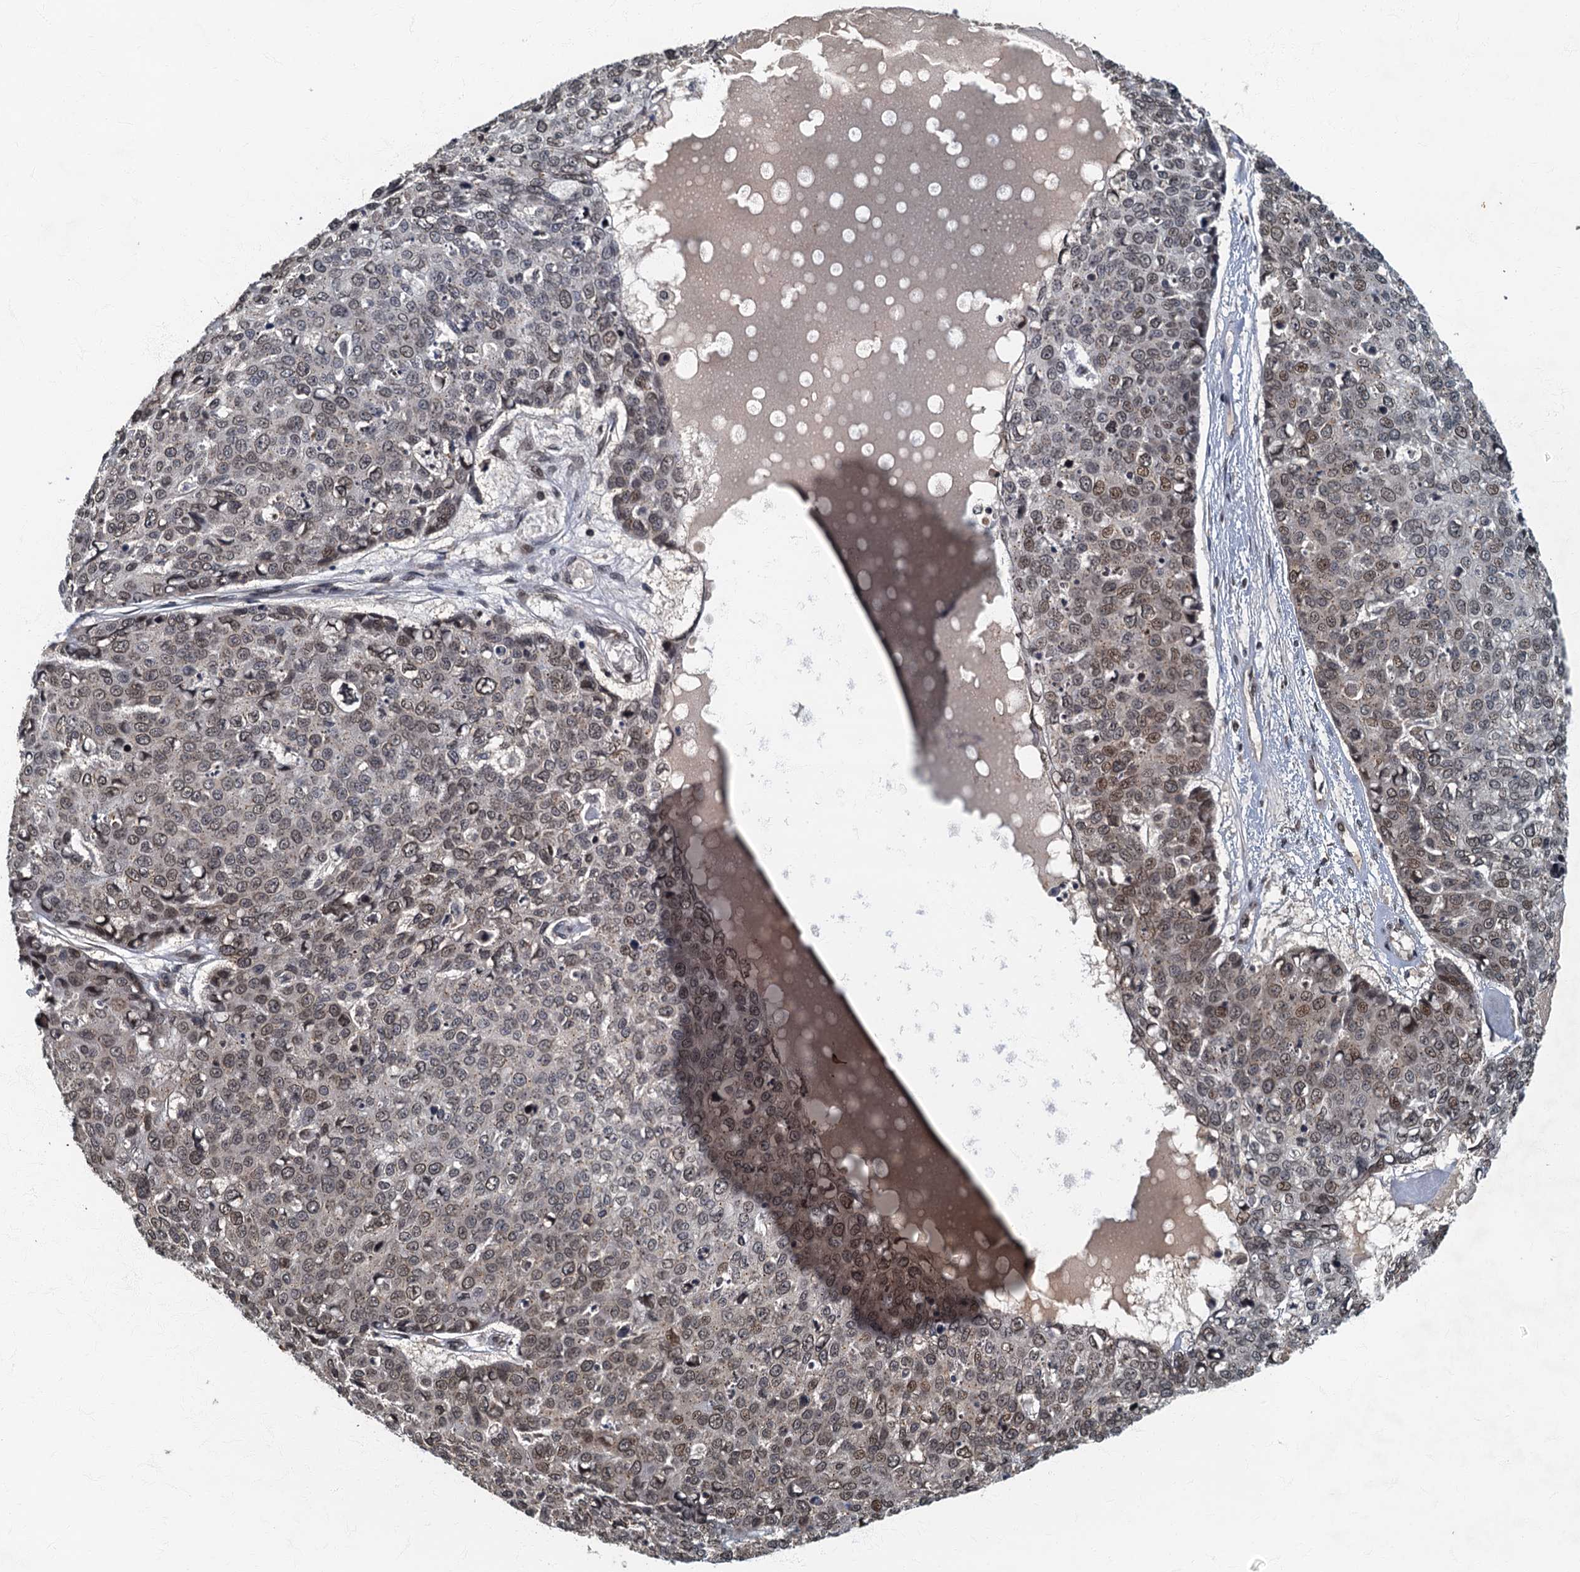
{"staining": {"intensity": "weak", "quantity": "<25%", "location": "nuclear"}, "tissue": "skin cancer", "cell_type": "Tumor cells", "image_type": "cancer", "snomed": [{"axis": "morphology", "description": "Squamous cell carcinoma, NOS"}, {"axis": "topography", "description": "Skin"}], "caption": "DAB (3,3'-diaminobenzidine) immunohistochemical staining of human skin cancer exhibits no significant staining in tumor cells.", "gene": "CKAP2L", "patient": {"sex": "female", "age": 44}}